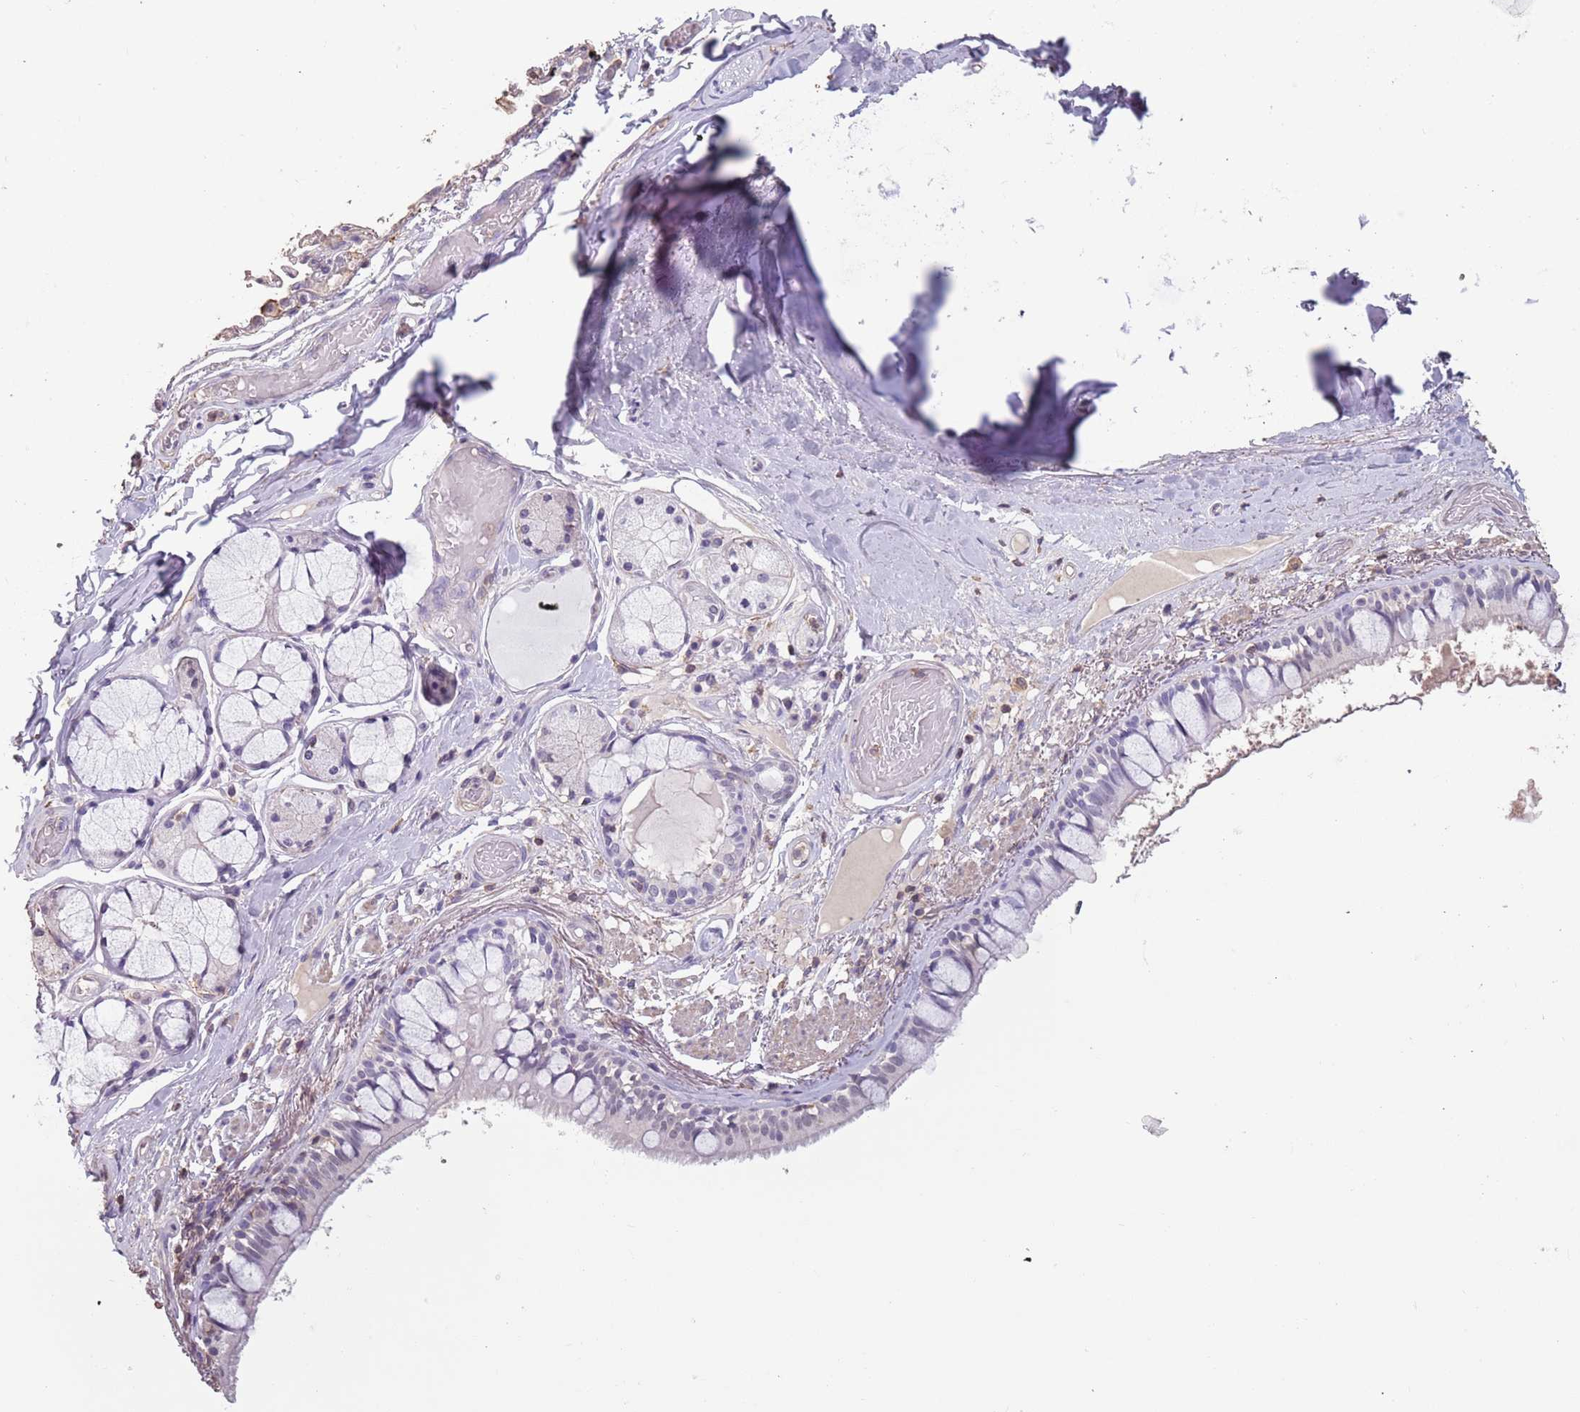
{"staining": {"intensity": "negative", "quantity": "none", "location": "none"}, "tissue": "bronchus", "cell_type": "Respiratory epithelial cells", "image_type": "normal", "snomed": [{"axis": "morphology", "description": "Normal tissue, NOS"}, {"axis": "topography", "description": "Bronchus"}], "caption": "An immunohistochemistry micrograph of benign bronchus is shown. There is no staining in respiratory epithelial cells of bronchus.", "gene": "SUN5", "patient": {"sex": "male", "age": 70}}